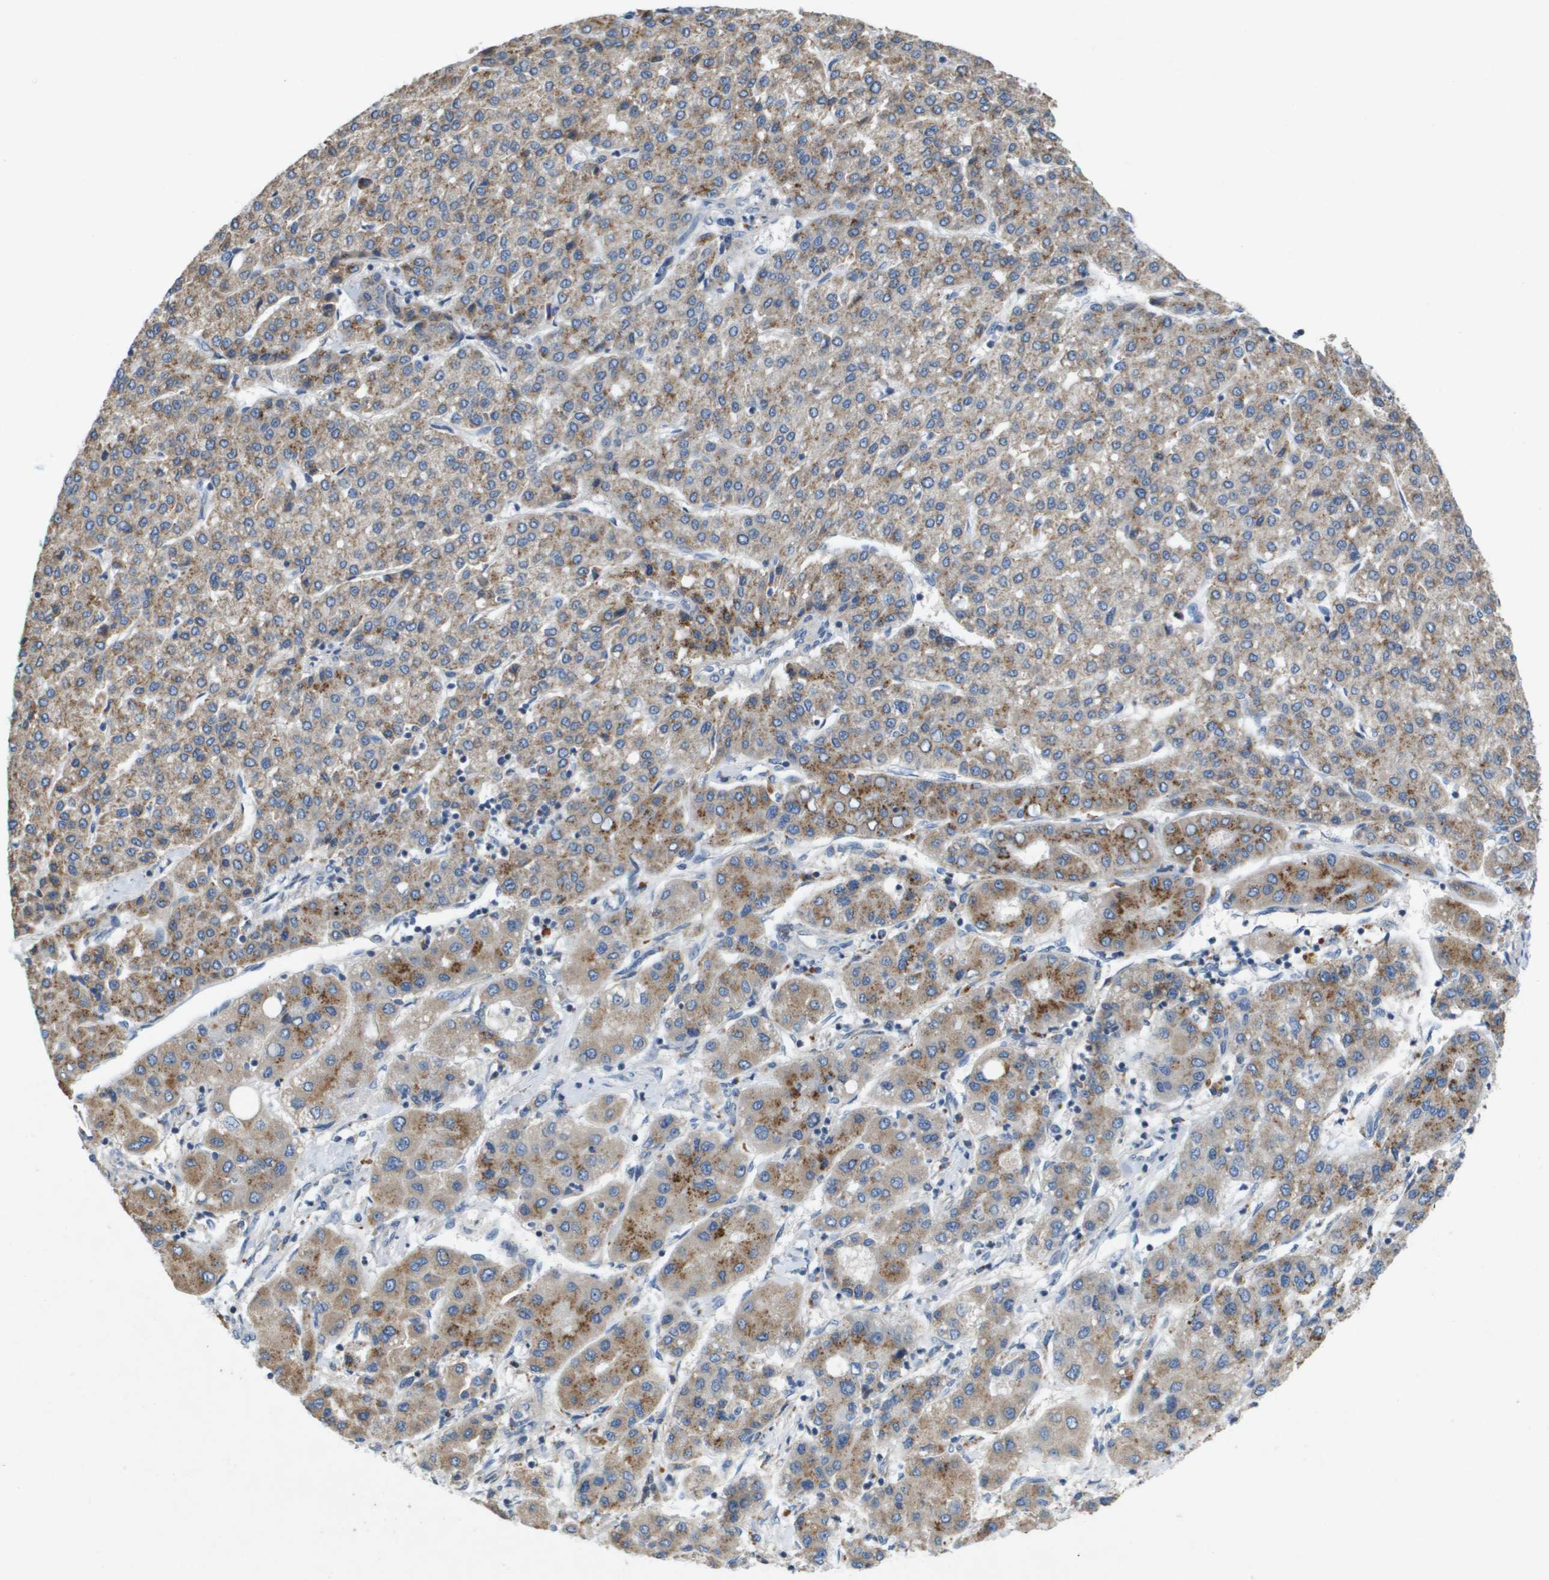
{"staining": {"intensity": "moderate", "quantity": ">75%", "location": "cytoplasmic/membranous"}, "tissue": "liver cancer", "cell_type": "Tumor cells", "image_type": "cancer", "snomed": [{"axis": "morphology", "description": "Carcinoma, Hepatocellular, NOS"}, {"axis": "topography", "description": "Liver"}], "caption": "Immunohistochemical staining of hepatocellular carcinoma (liver) reveals medium levels of moderate cytoplasmic/membranous protein staining in about >75% of tumor cells.", "gene": "B3GNT5", "patient": {"sex": "male", "age": 65}}